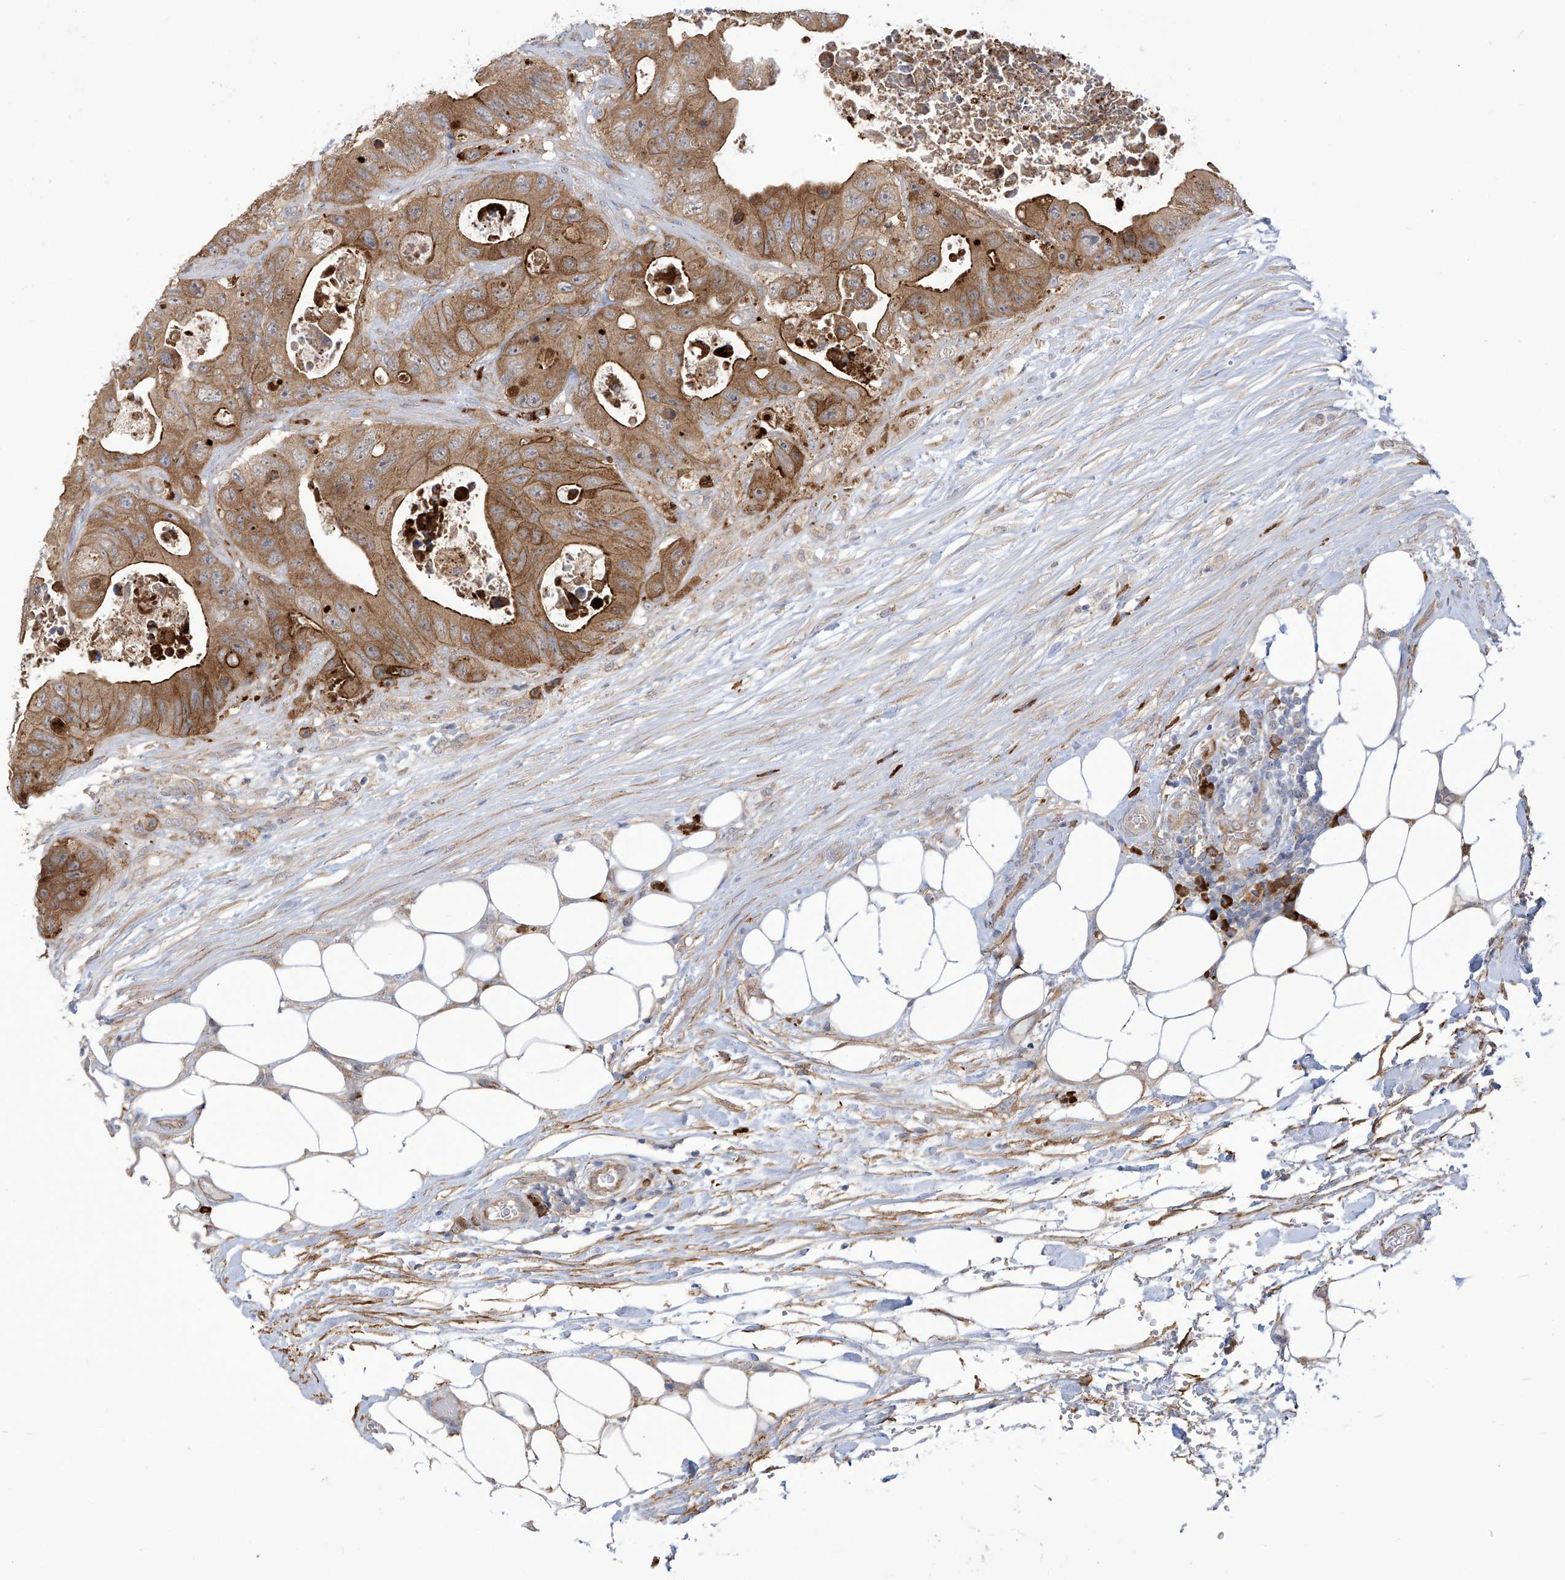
{"staining": {"intensity": "moderate", "quantity": "<25%", "location": "cytoplasmic/membranous"}, "tissue": "colorectal cancer", "cell_type": "Tumor cells", "image_type": "cancer", "snomed": [{"axis": "morphology", "description": "Adenocarcinoma, NOS"}, {"axis": "topography", "description": "Colon"}], "caption": "IHC of colorectal adenocarcinoma shows low levels of moderate cytoplasmic/membranous staining in about <25% of tumor cells.", "gene": "KIAA1522", "patient": {"sex": "female", "age": 46}}